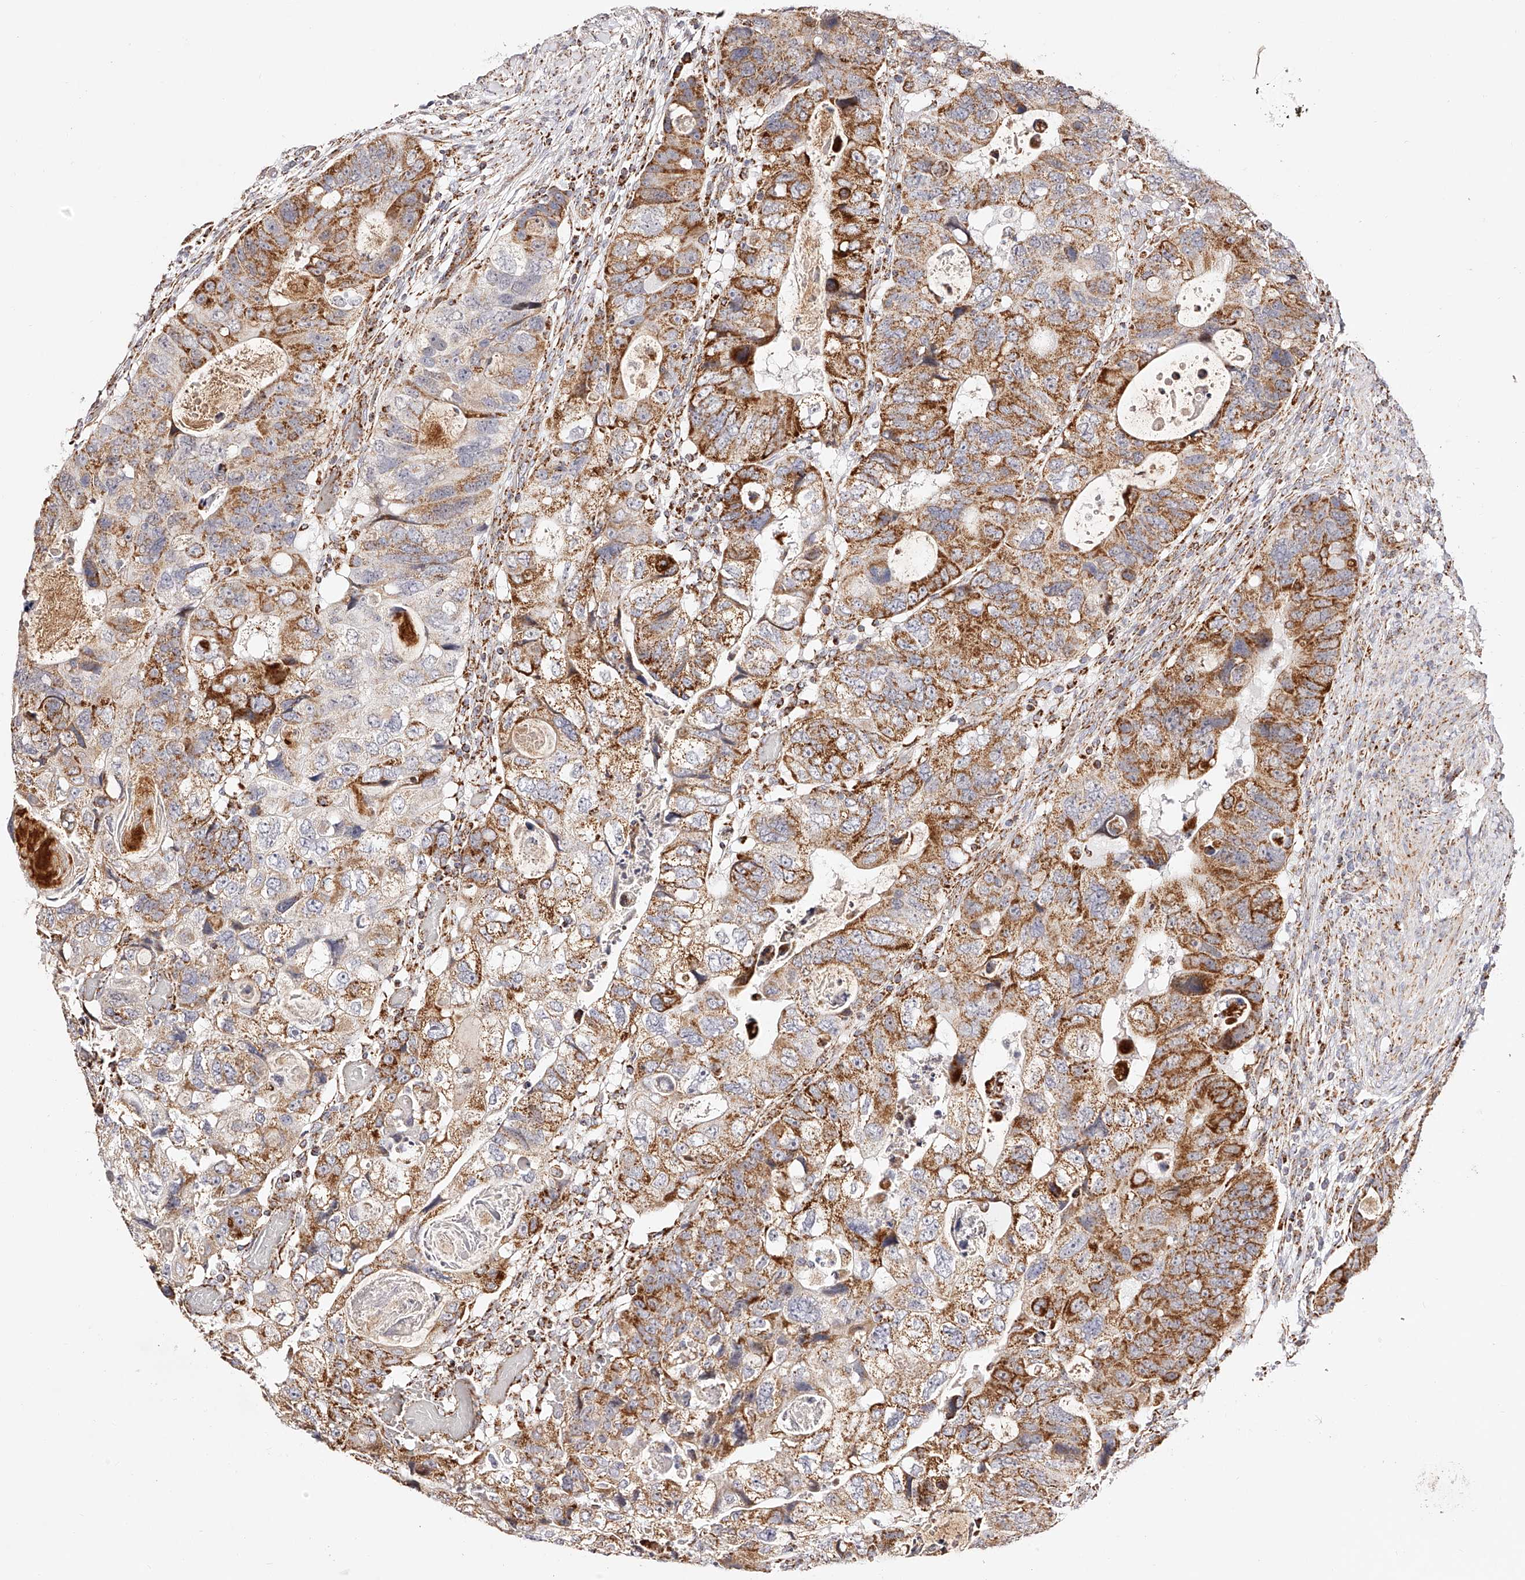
{"staining": {"intensity": "strong", "quantity": "25%-75%", "location": "cytoplasmic/membranous"}, "tissue": "colorectal cancer", "cell_type": "Tumor cells", "image_type": "cancer", "snomed": [{"axis": "morphology", "description": "Adenocarcinoma, NOS"}, {"axis": "topography", "description": "Rectum"}], "caption": "Adenocarcinoma (colorectal) tissue shows strong cytoplasmic/membranous expression in approximately 25%-75% of tumor cells", "gene": "NDUFV3", "patient": {"sex": "male", "age": 59}}